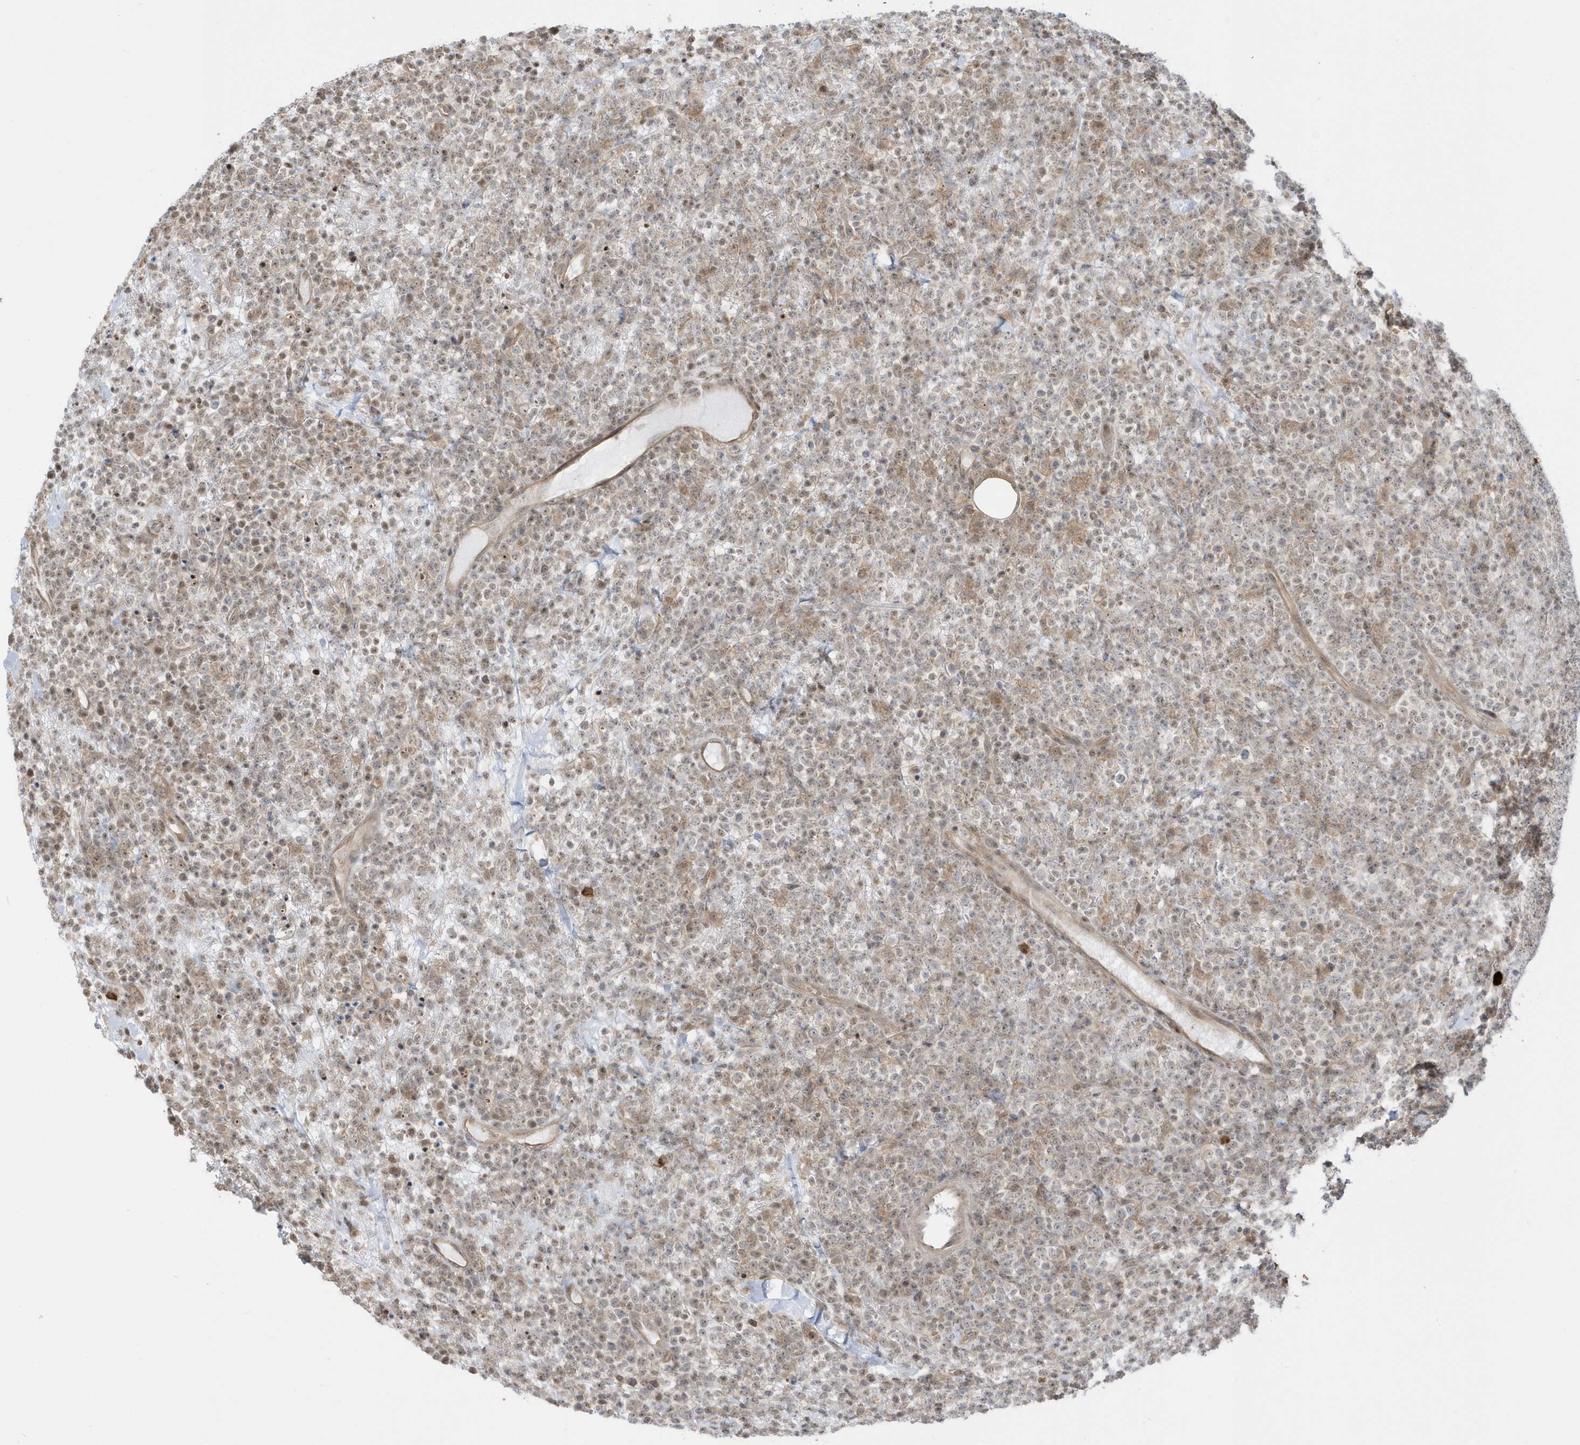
{"staining": {"intensity": "weak", "quantity": "25%-75%", "location": "nuclear"}, "tissue": "lymphoma", "cell_type": "Tumor cells", "image_type": "cancer", "snomed": [{"axis": "morphology", "description": "Malignant lymphoma, non-Hodgkin's type, High grade"}, {"axis": "topography", "description": "Colon"}], "caption": "Protein expression analysis of high-grade malignant lymphoma, non-Hodgkin's type displays weak nuclear expression in approximately 25%-75% of tumor cells. (DAB IHC, brown staining for protein, blue staining for nuclei).", "gene": "PPP1R7", "patient": {"sex": "female", "age": 53}}